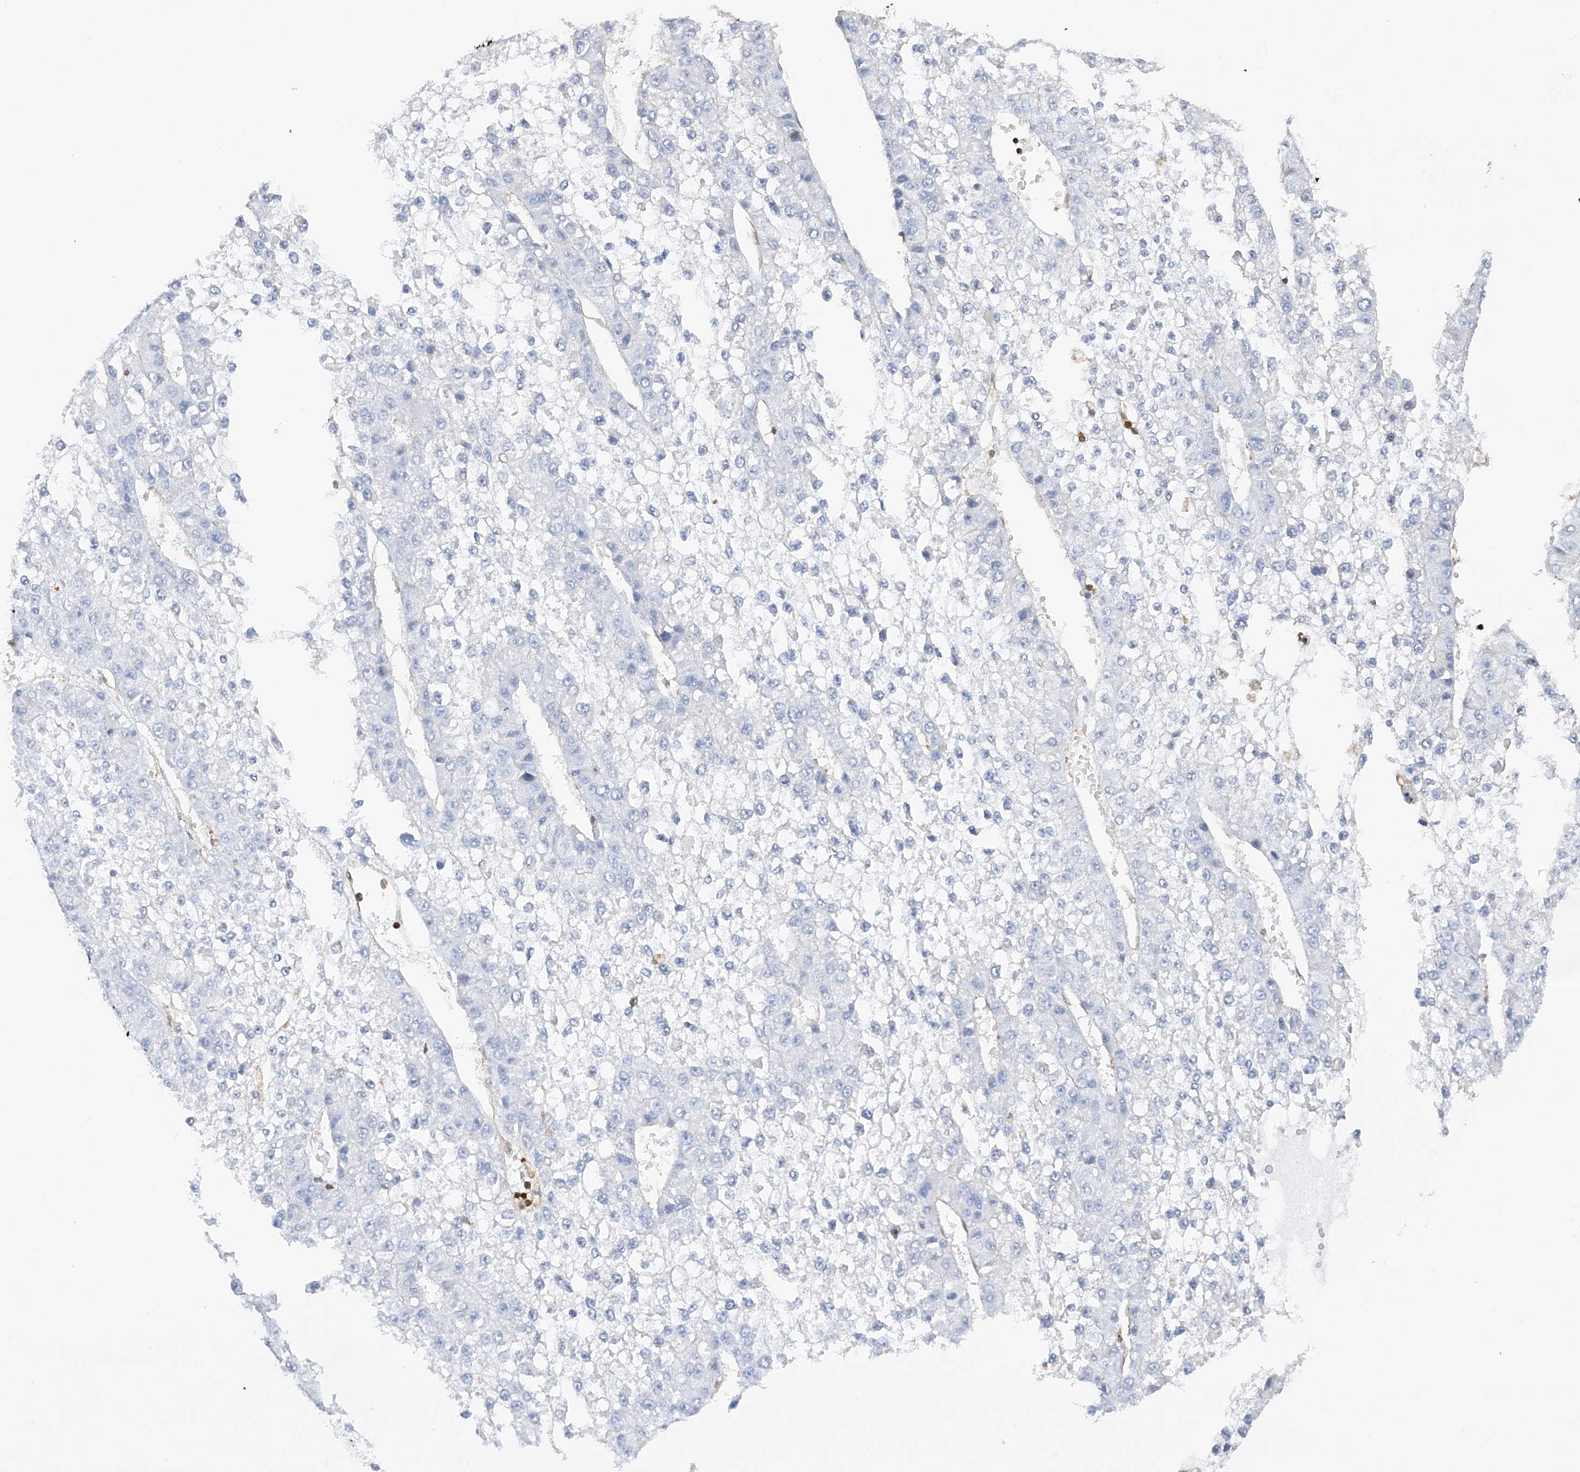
{"staining": {"intensity": "negative", "quantity": "none", "location": "none"}, "tissue": "liver cancer", "cell_type": "Tumor cells", "image_type": "cancer", "snomed": [{"axis": "morphology", "description": "Carcinoma, Hepatocellular, NOS"}, {"axis": "topography", "description": "Liver"}], "caption": "High power microscopy image of an immunohistochemistry (IHC) histopathology image of hepatocellular carcinoma (liver), revealing no significant expression in tumor cells.", "gene": "ARHGAP25", "patient": {"sex": "female", "age": 73}}